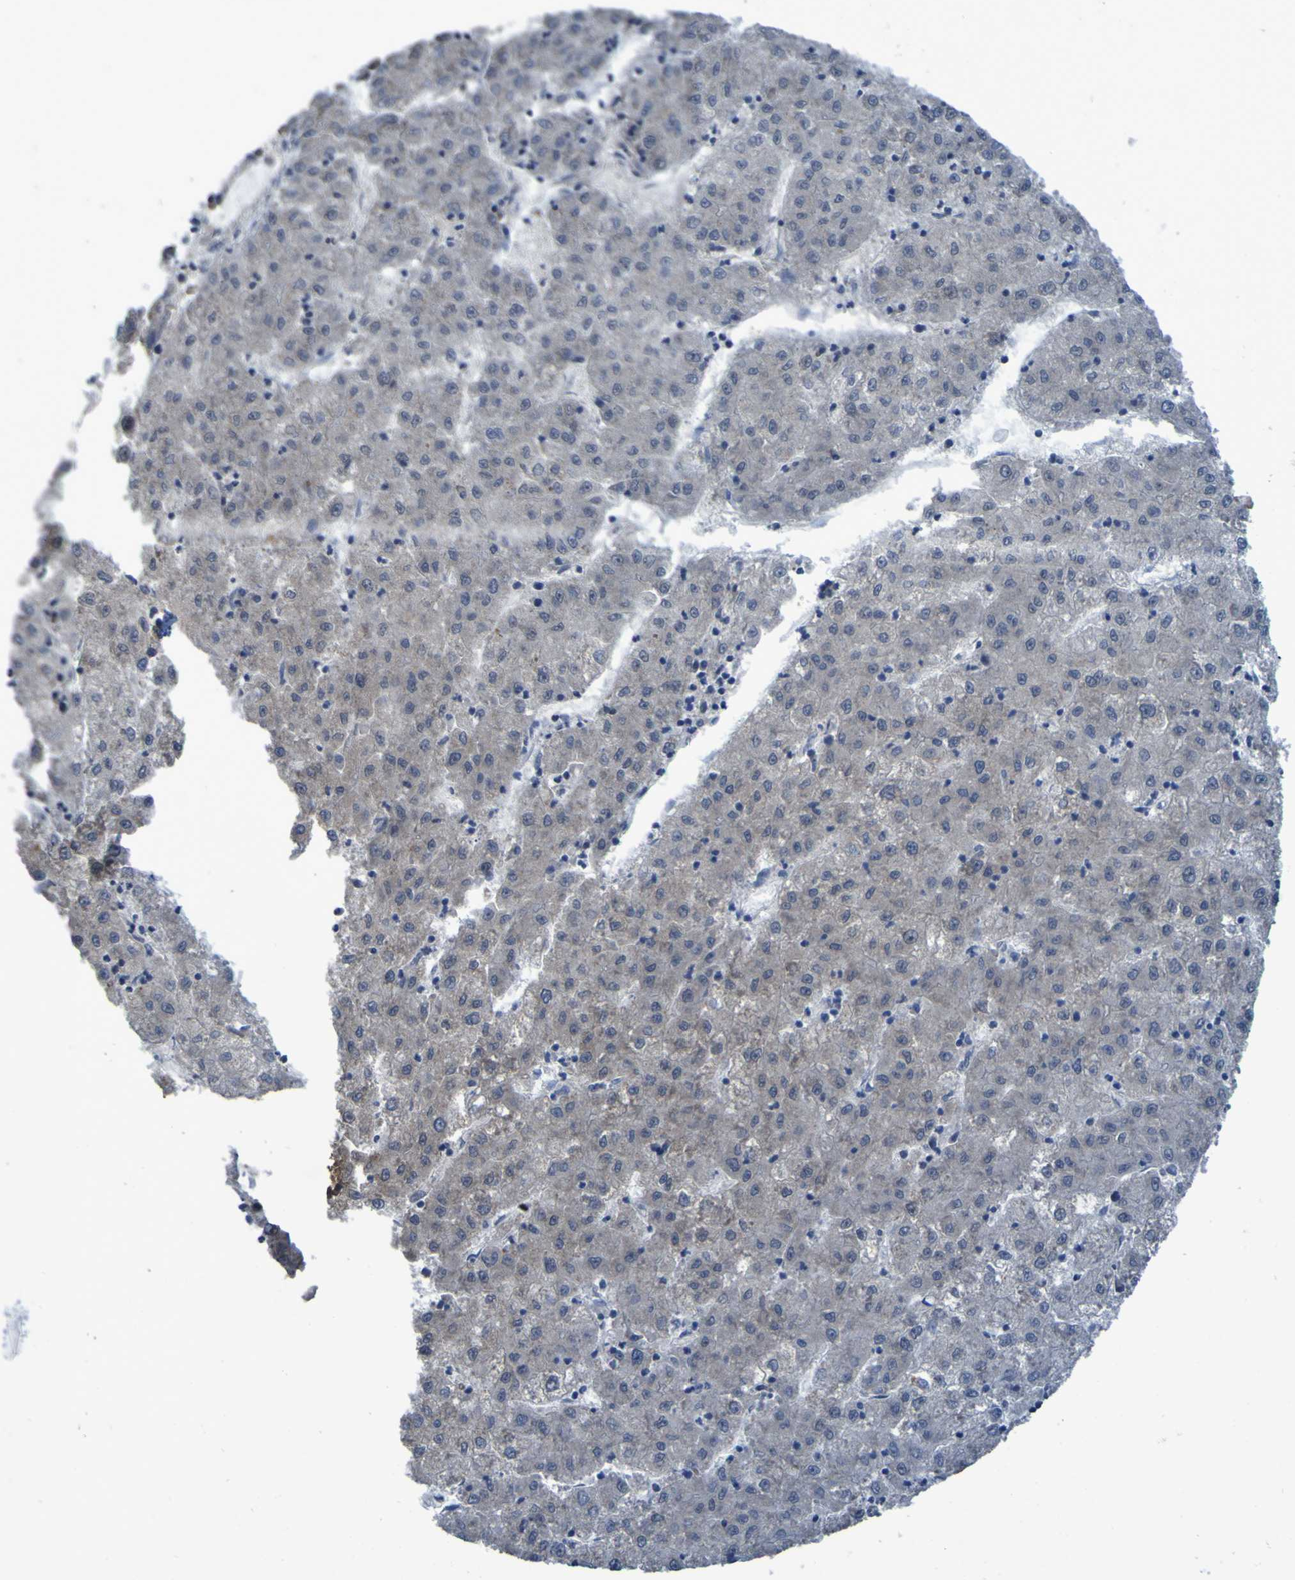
{"staining": {"intensity": "negative", "quantity": "none", "location": "none"}, "tissue": "liver cancer", "cell_type": "Tumor cells", "image_type": "cancer", "snomed": [{"axis": "morphology", "description": "Carcinoma, Hepatocellular, NOS"}, {"axis": "topography", "description": "Liver"}], "caption": "Photomicrograph shows no significant protein staining in tumor cells of hepatocellular carcinoma (liver).", "gene": "CLDN18", "patient": {"sex": "male", "age": 72}}